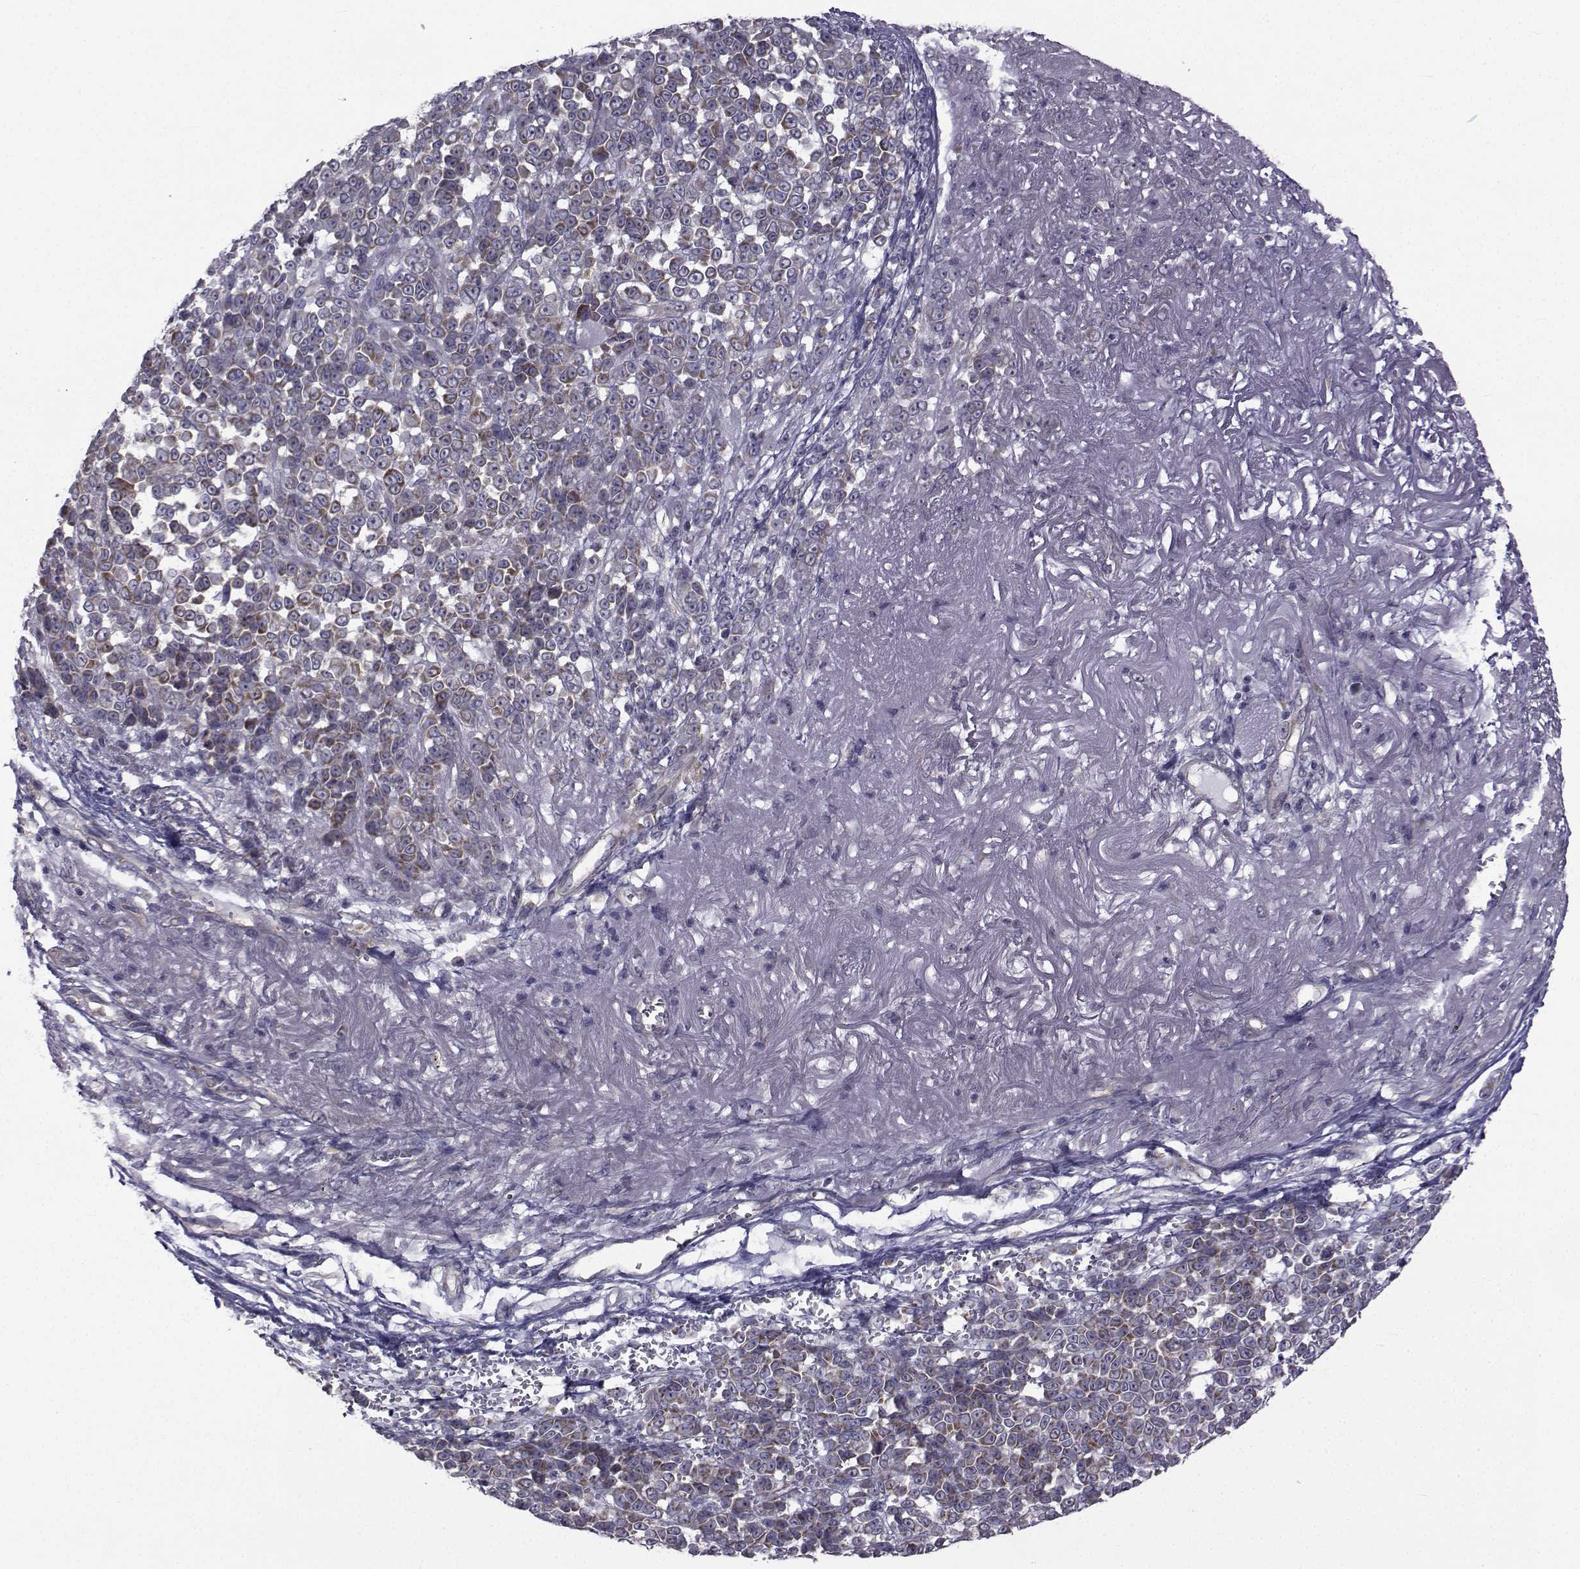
{"staining": {"intensity": "negative", "quantity": "none", "location": "none"}, "tissue": "melanoma", "cell_type": "Tumor cells", "image_type": "cancer", "snomed": [{"axis": "morphology", "description": "Malignant melanoma, NOS"}, {"axis": "topography", "description": "Skin"}], "caption": "Immunohistochemical staining of malignant melanoma demonstrates no significant positivity in tumor cells.", "gene": "CFAP74", "patient": {"sex": "female", "age": 95}}